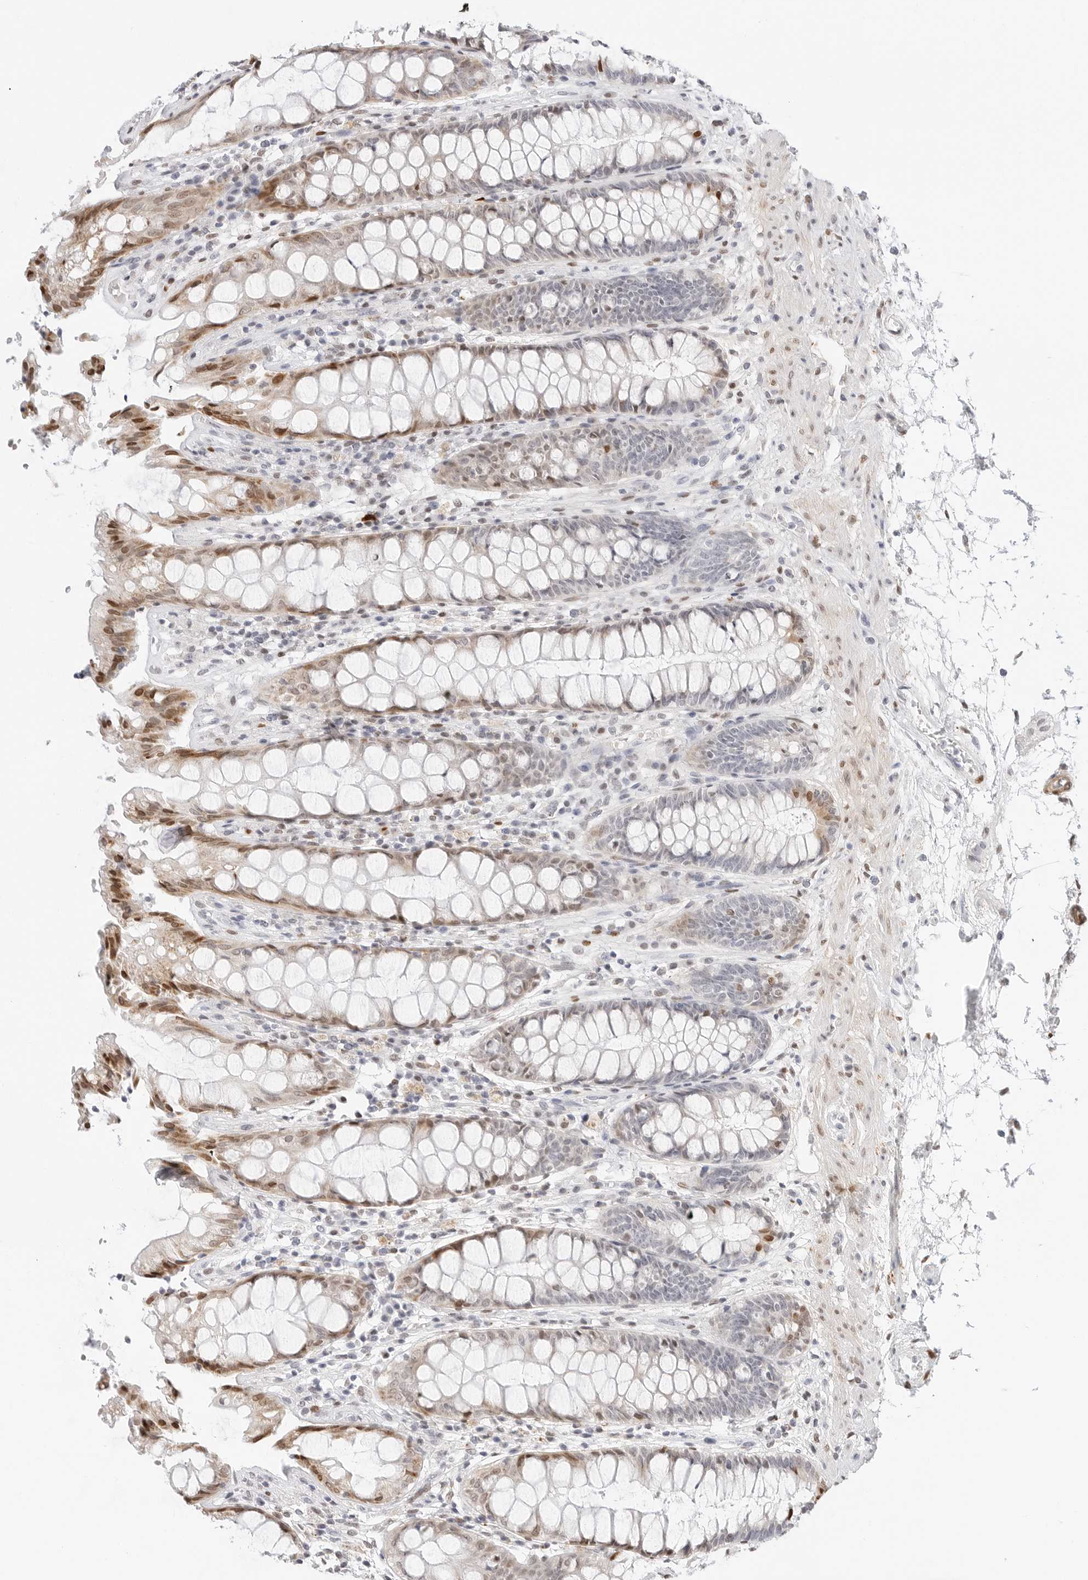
{"staining": {"intensity": "moderate", "quantity": "25%-75%", "location": "cytoplasmic/membranous,nuclear"}, "tissue": "rectum", "cell_type": "Glandular cells", "image_type": "normal", "snomed": [{"axis": "morphology", "description": "Normal tissue, NOS"}, {"axis": "topography", "description": "Rectum"}], "caption": "Moderate cytoplasmic/membranous,nuclear positivity is present in approximately 25%-75% of glandular cells in unremarkable rectum.", "gene": "SPIDR", "patient": {"sex": "male", "age": 64}}